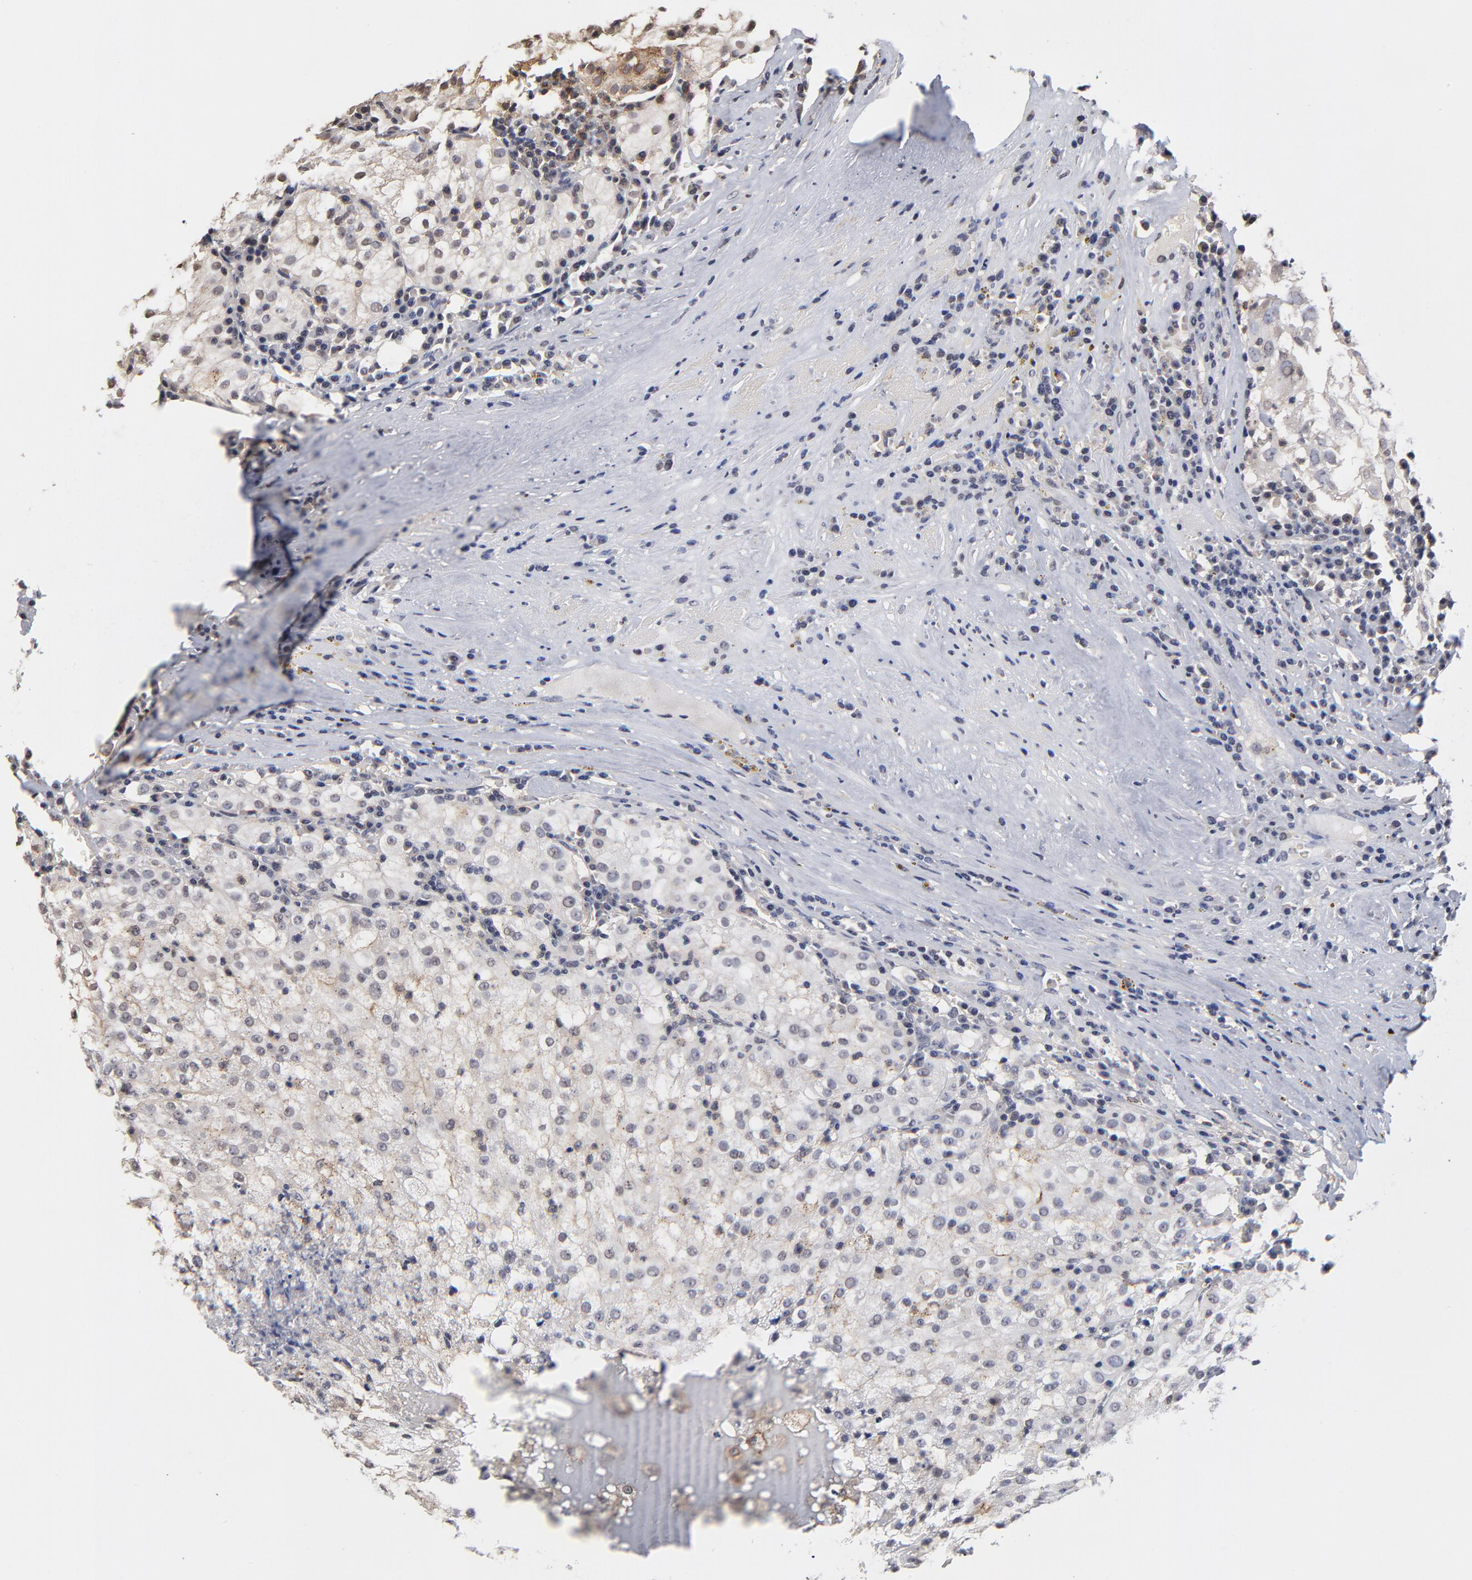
{"staining": {"intensity": "negative", "quantity": "none", "location": "none"}, "tissue": "renal cancer", "cell_type": "Tumor cells", "image_type": "cancer", "snomed": [{"axis": "morphology", "description": "Adenocarcinoma, NOS"}, {"axis": "topography", "description": "Kidney"}], "caption": "This is an immunohistochemistry (IHC) histopathology image of adenocarcinoma (renal). There is no positivity in tumor cells.", "gene": "ASB8", "patient": {"sex": "male", "age": 59}}